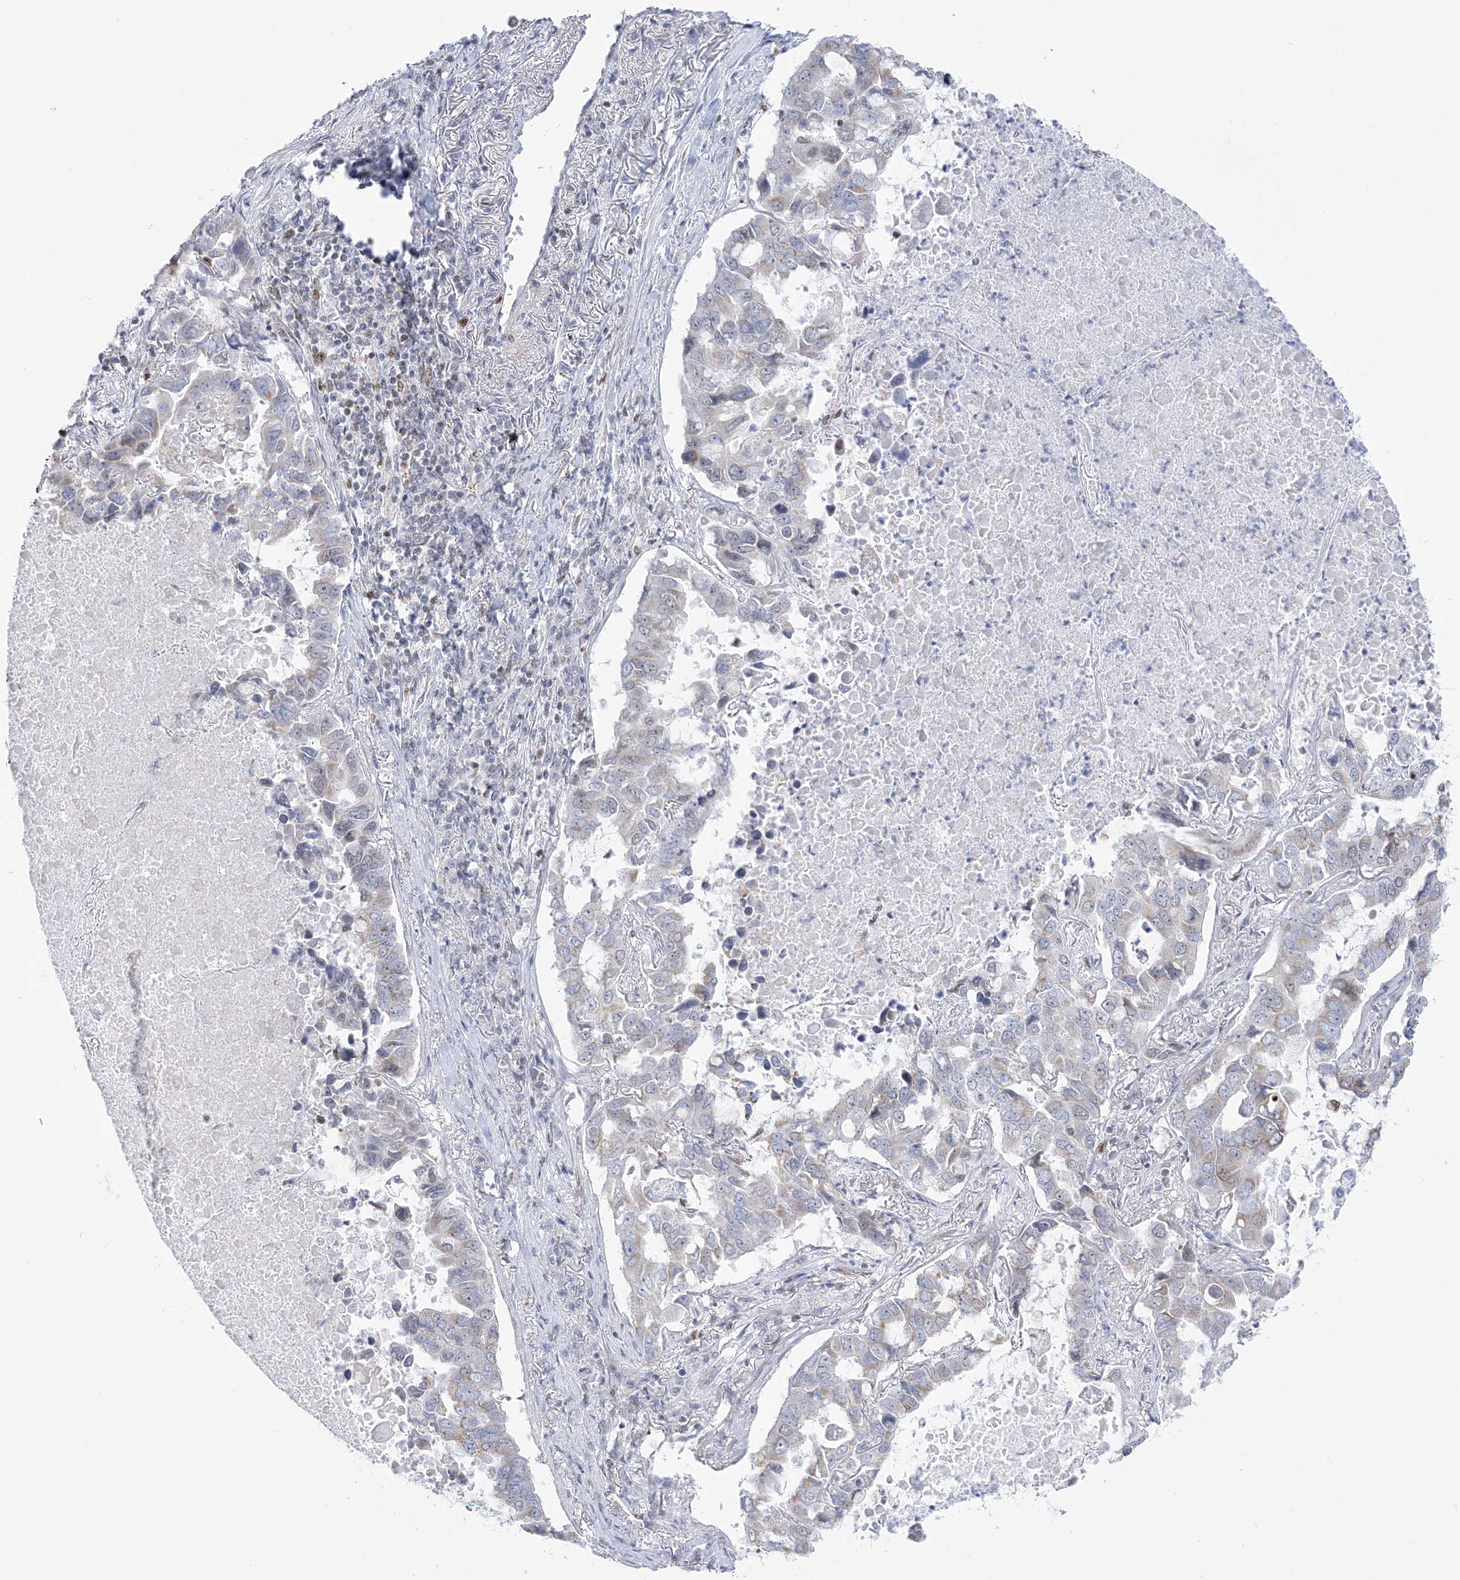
{"staining": {"intensity": "weak", "quantity": "25%-75%", "location": "cytoplasmic/membranous"}, "tissue": "lung cancer", "cell_type": "Tumor cells", "image_type": "cancer", "snomed": [{"axis": "morphology", "description": "Adenocarcinoma, NOS"}, {"axis": "topography", "description": "Lung"}], "caption": "Immunohistochemical staining of lung cancer (adenocarcinoma) displays weak cytoplasmic/membranous protein positivity in approximately 25%-75% of tumor cells. Using DAB (3,3'-diaminobenzidine) (brown) and hematoxylin (blue) stains, captured at high magnification using brightfield microscopy.", "gene": "DDX21", "patient": {"sex": "male", "age": 64}}